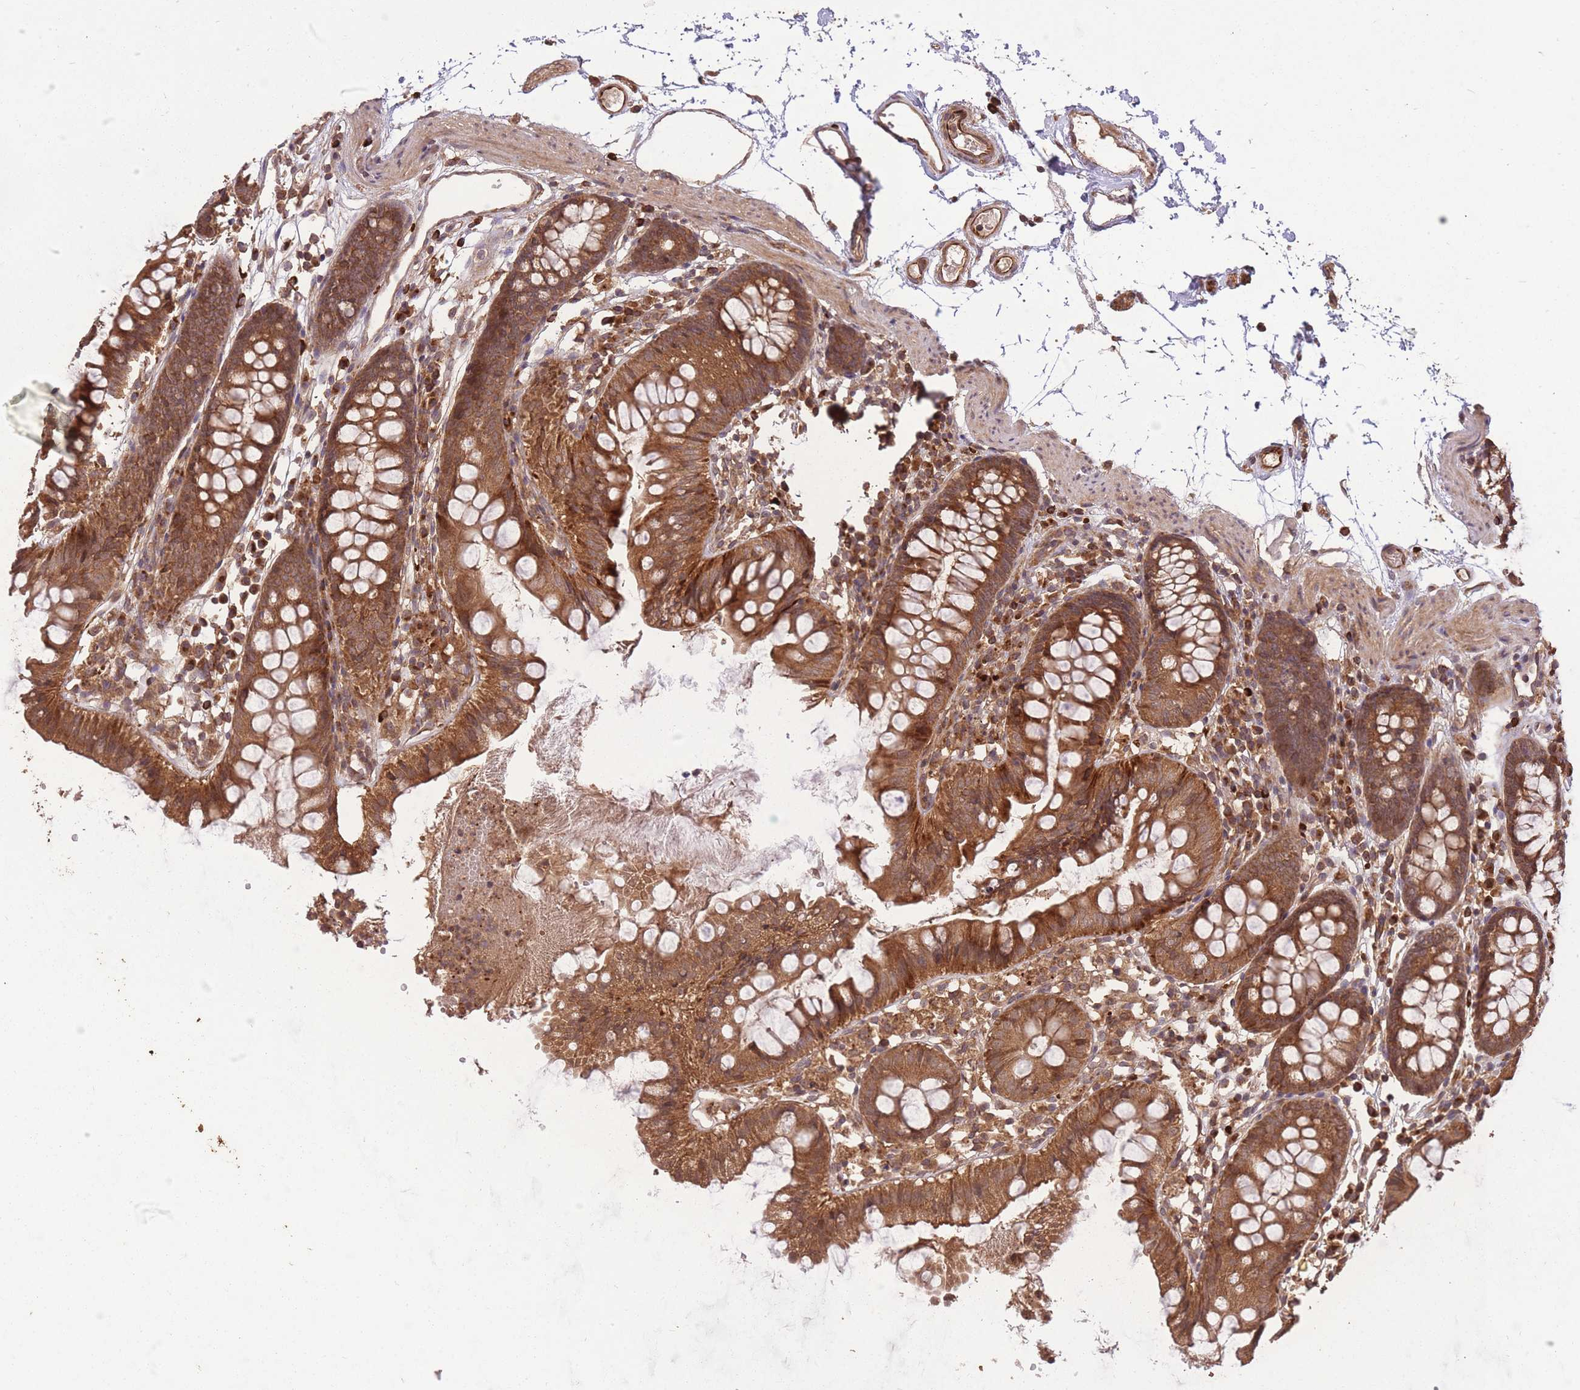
{"staining": {"intensity": "moderate", "quantity": ">75%", "location": "cytoplasmic/membranous"}, "tissue": "colon", "cell_type": "Endothelial cells", "image_type": "normal", "snomed": [{"axis": "morphology", "description": "Normal tissue, NOS"}, {"axis": "topography", "description": "Colon"}], "caption": "The immunohistochemical stain highlights moderate cytoplasmic/membranous expression in endothelial cells of normal colon.", "gene": "ERBB3", "patient": {"sex": "female", "age": 84}}